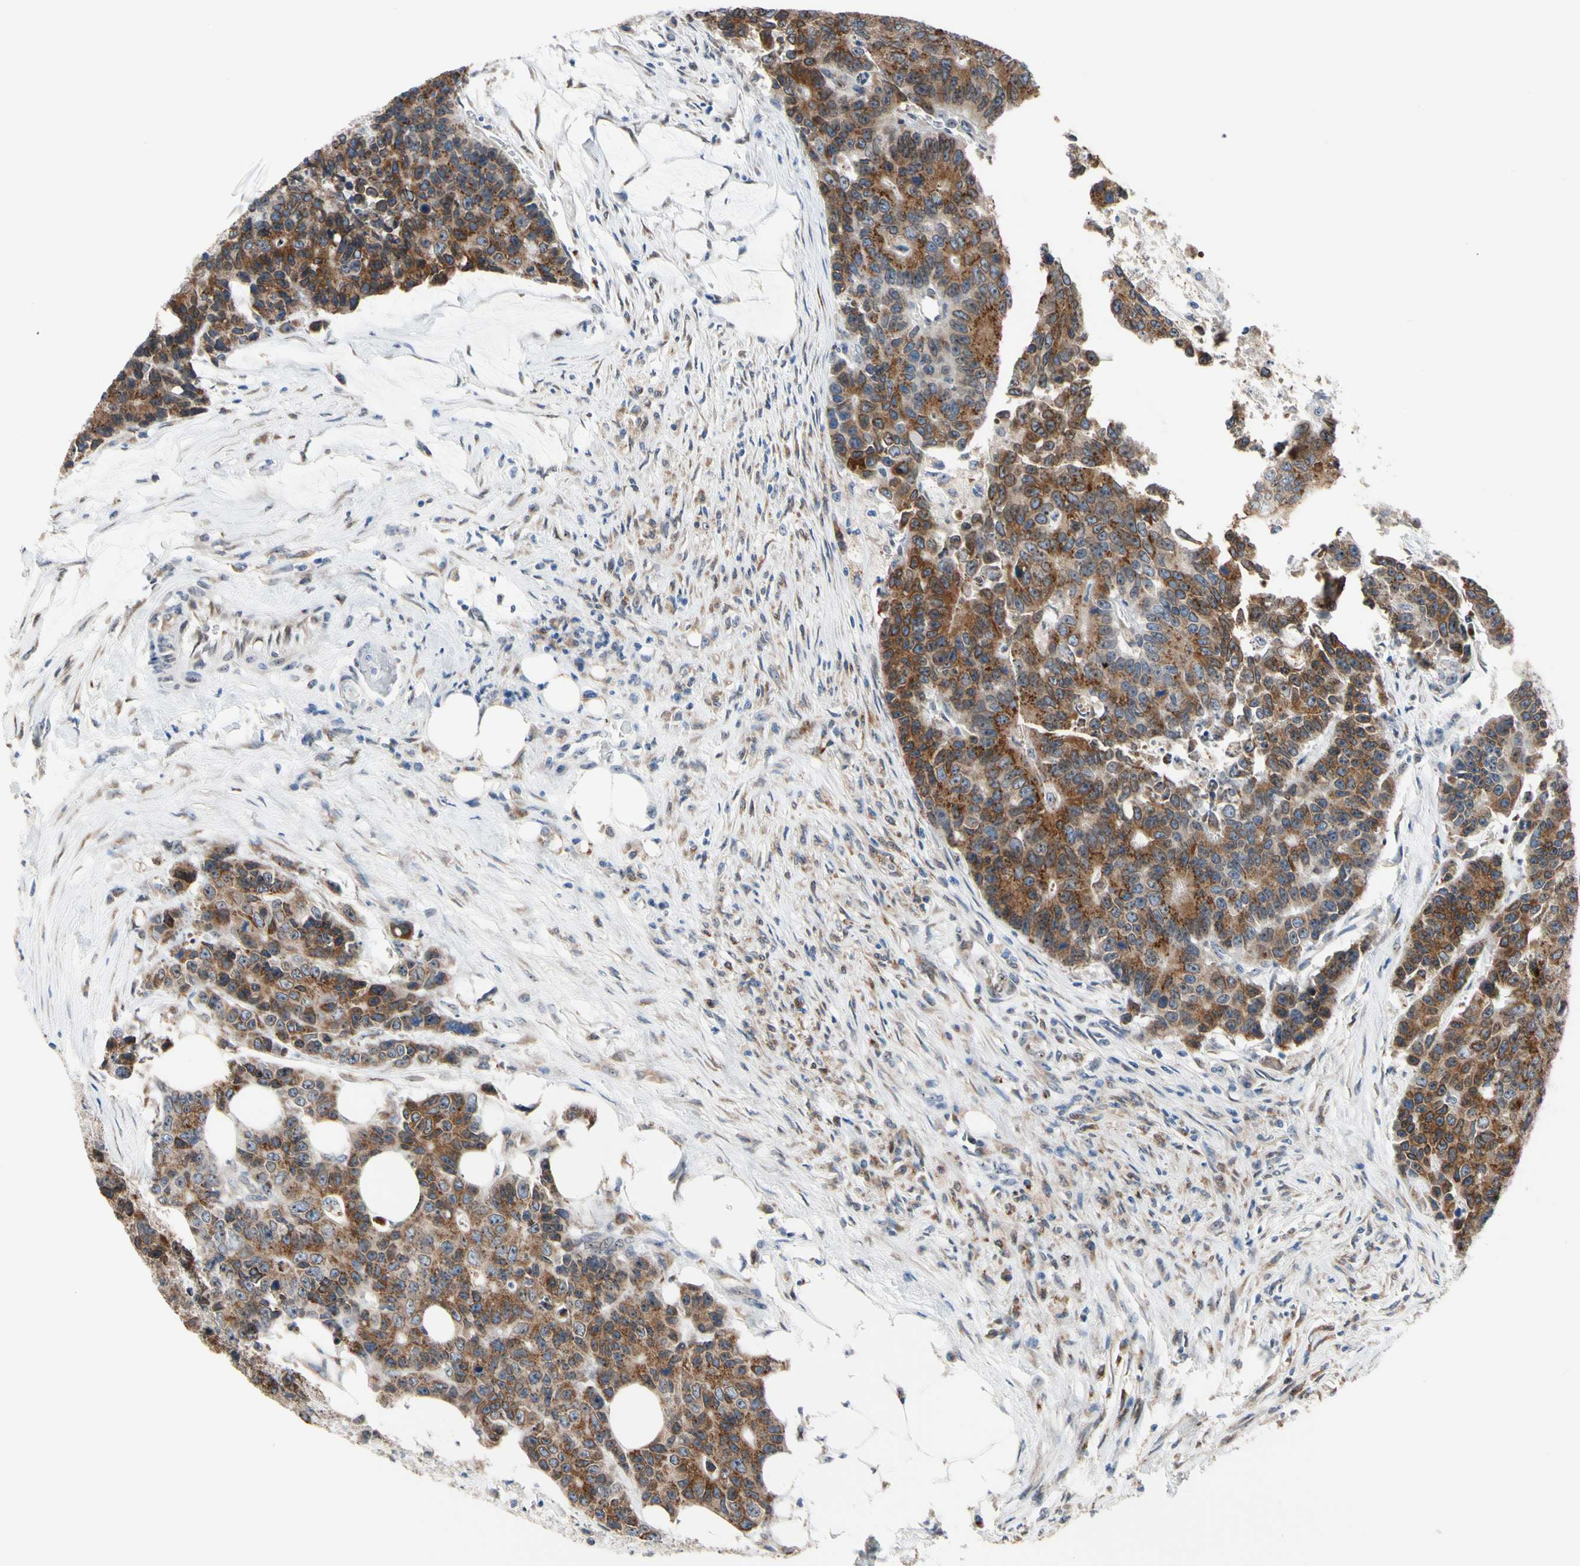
{"staining": {"intensity": "moderate", "quantity": ">75%", "location": "cytoplasmic/membranous"}, "tissue": "colorectal cancer", "cell_type": "Tumor cells", "image_type": "cancer", "snomed": [{"axis": "morphology", "description": "Adenocarcinoma, NOS"}, {"axis": "topography", "description": "Colon"}], "caption": "Colorectal adenocarcinoma was stained to show a protein in brown. There is medium levels of moderate cytoplasmic/membranous staining in about >75% of tumor cells.", "gene": "TMED7", "patient": {"sex": "female", "age": 86}}